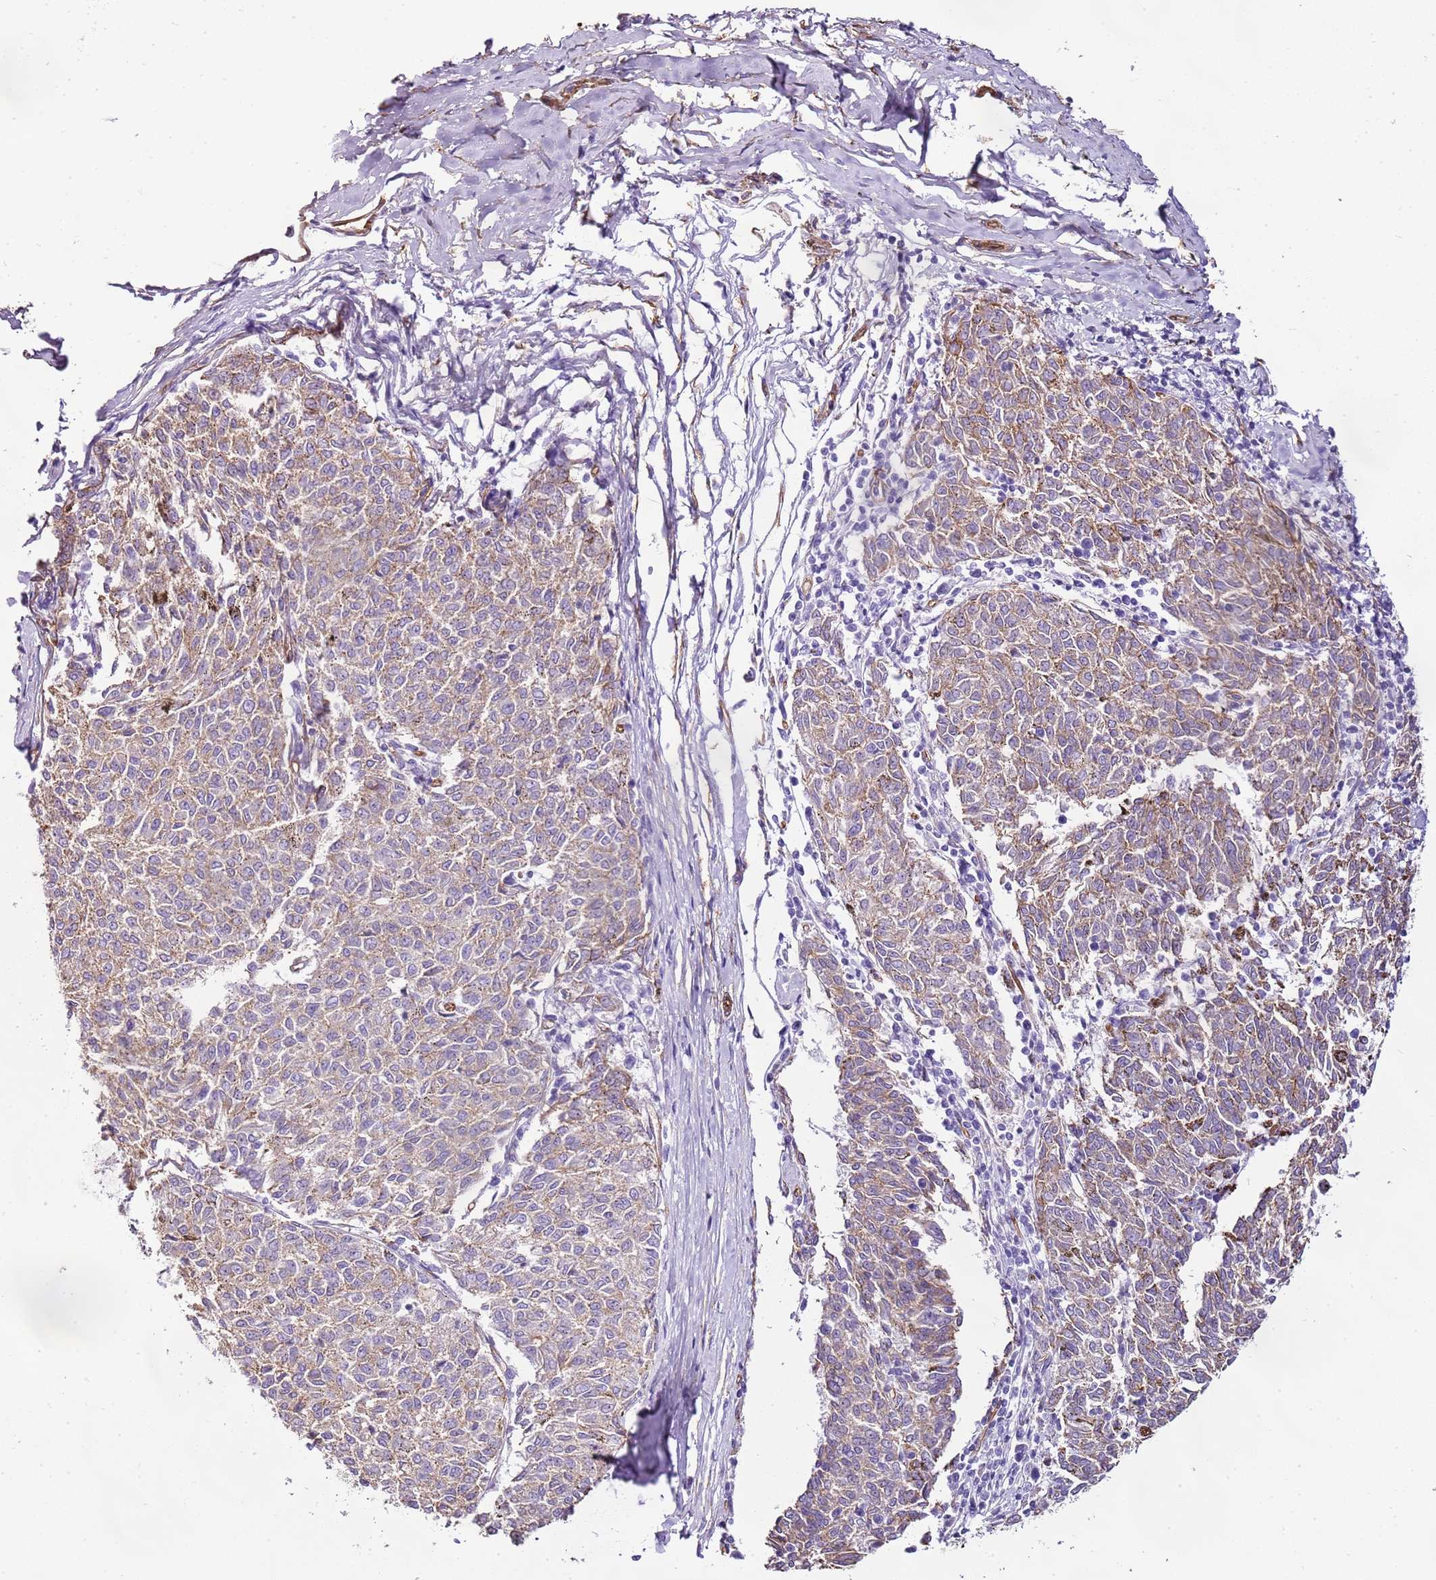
{"staining": {"intensity": "weak", "quantity": "25%-75%", "location": "cytoplasmic/membranous"}, "tissue": "melanoma", "cell_type": "Tumor cells", "image_type": "cancer", "snomed": [{"axis": "morphology", "description": "Malignant melanoma, NOS"}, {"axis": "topography", "description": "Skin"}], "caption": "The micrograph displays staining of melanoma, revealing weak cytoplasmic/membranous protein staining (brown color) within tumor cells.", "gene": "CTDSPL", "patient": {"sex": "female", "age": 72}}